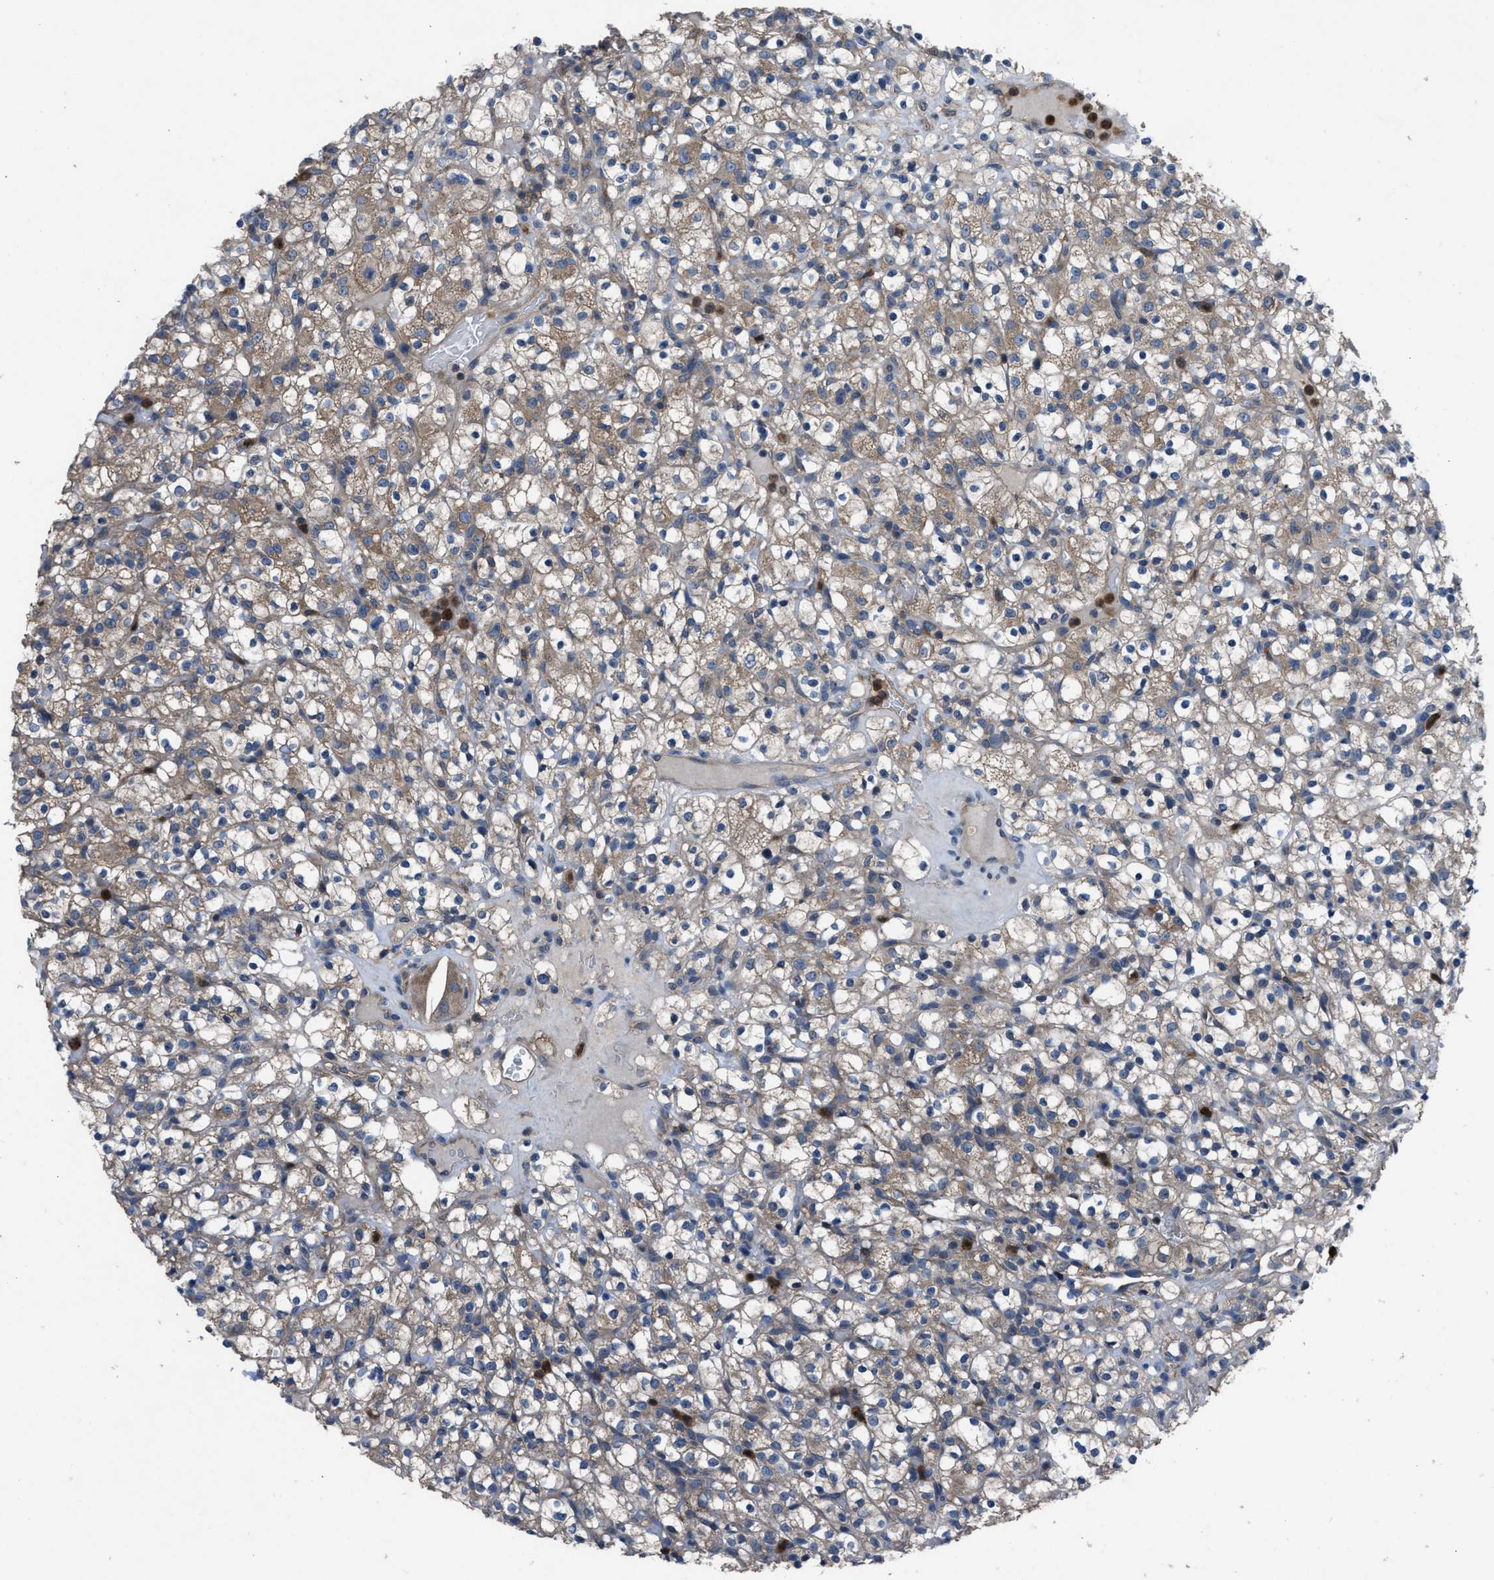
{"staining": {"intensity": "moderate", "quantity": "25%-75%", "location": "cytoplasmic/membranous"}, "tissue": "renal cancer", "cell_type": "Tumor cells", "image_type": "cancer", "snomed": [{"axis": "morphology", "description": "Normal tissue, NOS"}, {"axis": "morphology", "description": "Adenocarcinoma, NOS"}, {"axis": "topography", "description": "Kidney"}], "caption": "A histopathology image of renal adenocarcinoma stained for a protein demonstrates moderate cytoplasmic/membranous brown staining in tumor cells. The staining is performed using DAB brown chromogen to label protein expression. The nuclei are counter-stained blue using hematoxylin.", "gene": "USP25", "patient": {"sex": "female", "age": 72}}